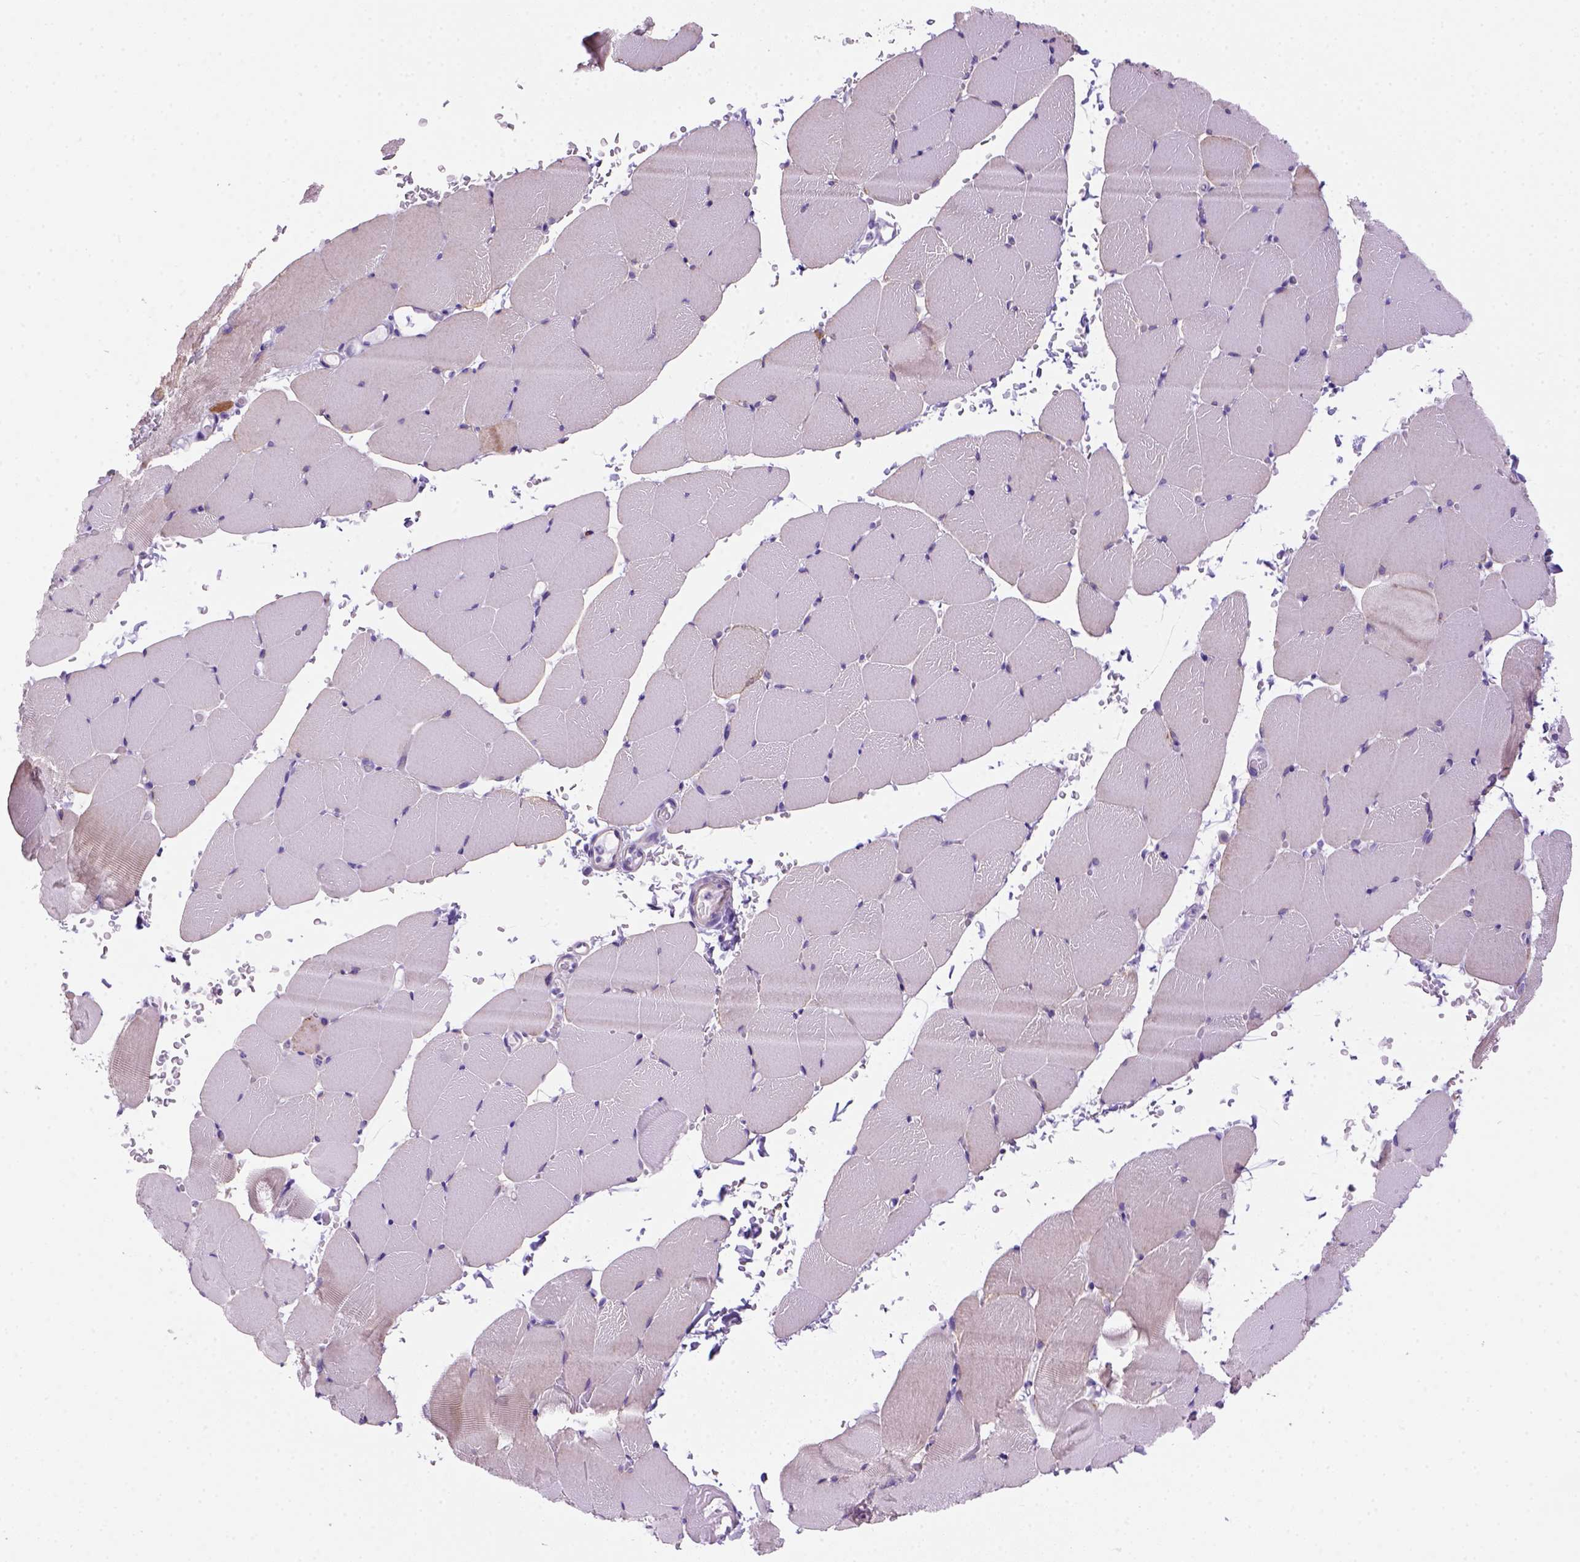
{"staining": {"intensity": "negative", "quantity": "none", "location": "none"}, "tissue": "skeletal muscle", "cell_type": "Myocytes", "image_type": "normal", "snomed": [{"axis": "morphology", "description": "Normal tissue, NOS"}, {"axis": "topography", "description": "Skeletal muscle"}], "caption": "Immunohistochemistry micrograph of normal skeletal muscle stained for a protein (brown), which demonstrates no expression in myocytes.", "gene": "ARHGEF33", "patient": {"sex": "female", "age": 37}}